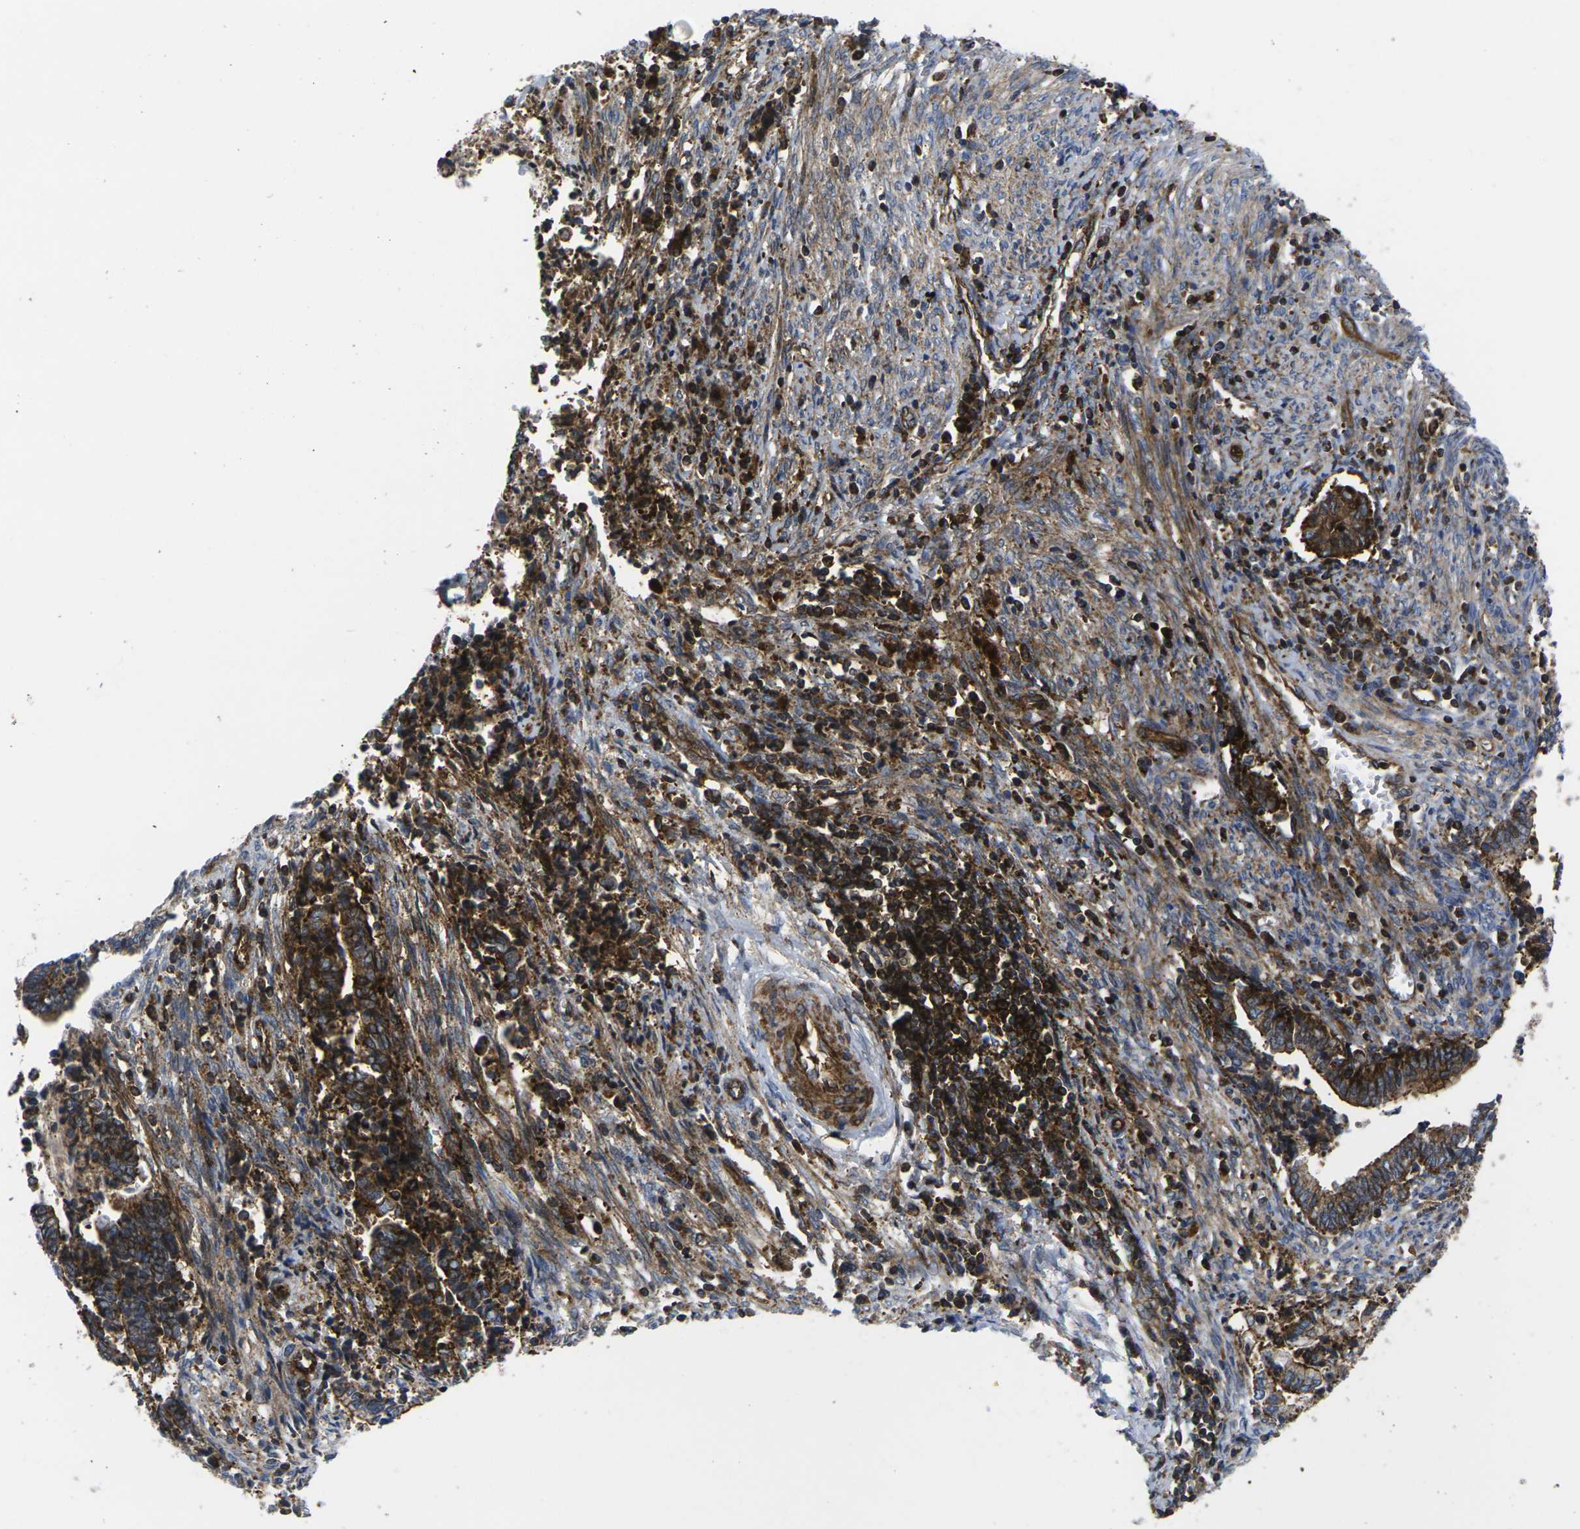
{"staining": {"intensity": "strong", "quantity": ">75%", "location": "cytoplasmic/membranous"}, "tissue": "cervical cancer", "cell_type": "Tumor cells", "image_type": "cancer", "snomed": [{"axis": "morphology", "description": "Adenocarcinoma, NOS"}, {"axis": "topography", "description": "Cervix"}], "caption": "Human adenocarcinoma (cervical) stained with a brown dye exhibits strong cytoplasmic/membranous positive expression in about >75% of tumor cells.", "gene": "IQGAP1", "patient": {"sex": "female", "age": 44}}